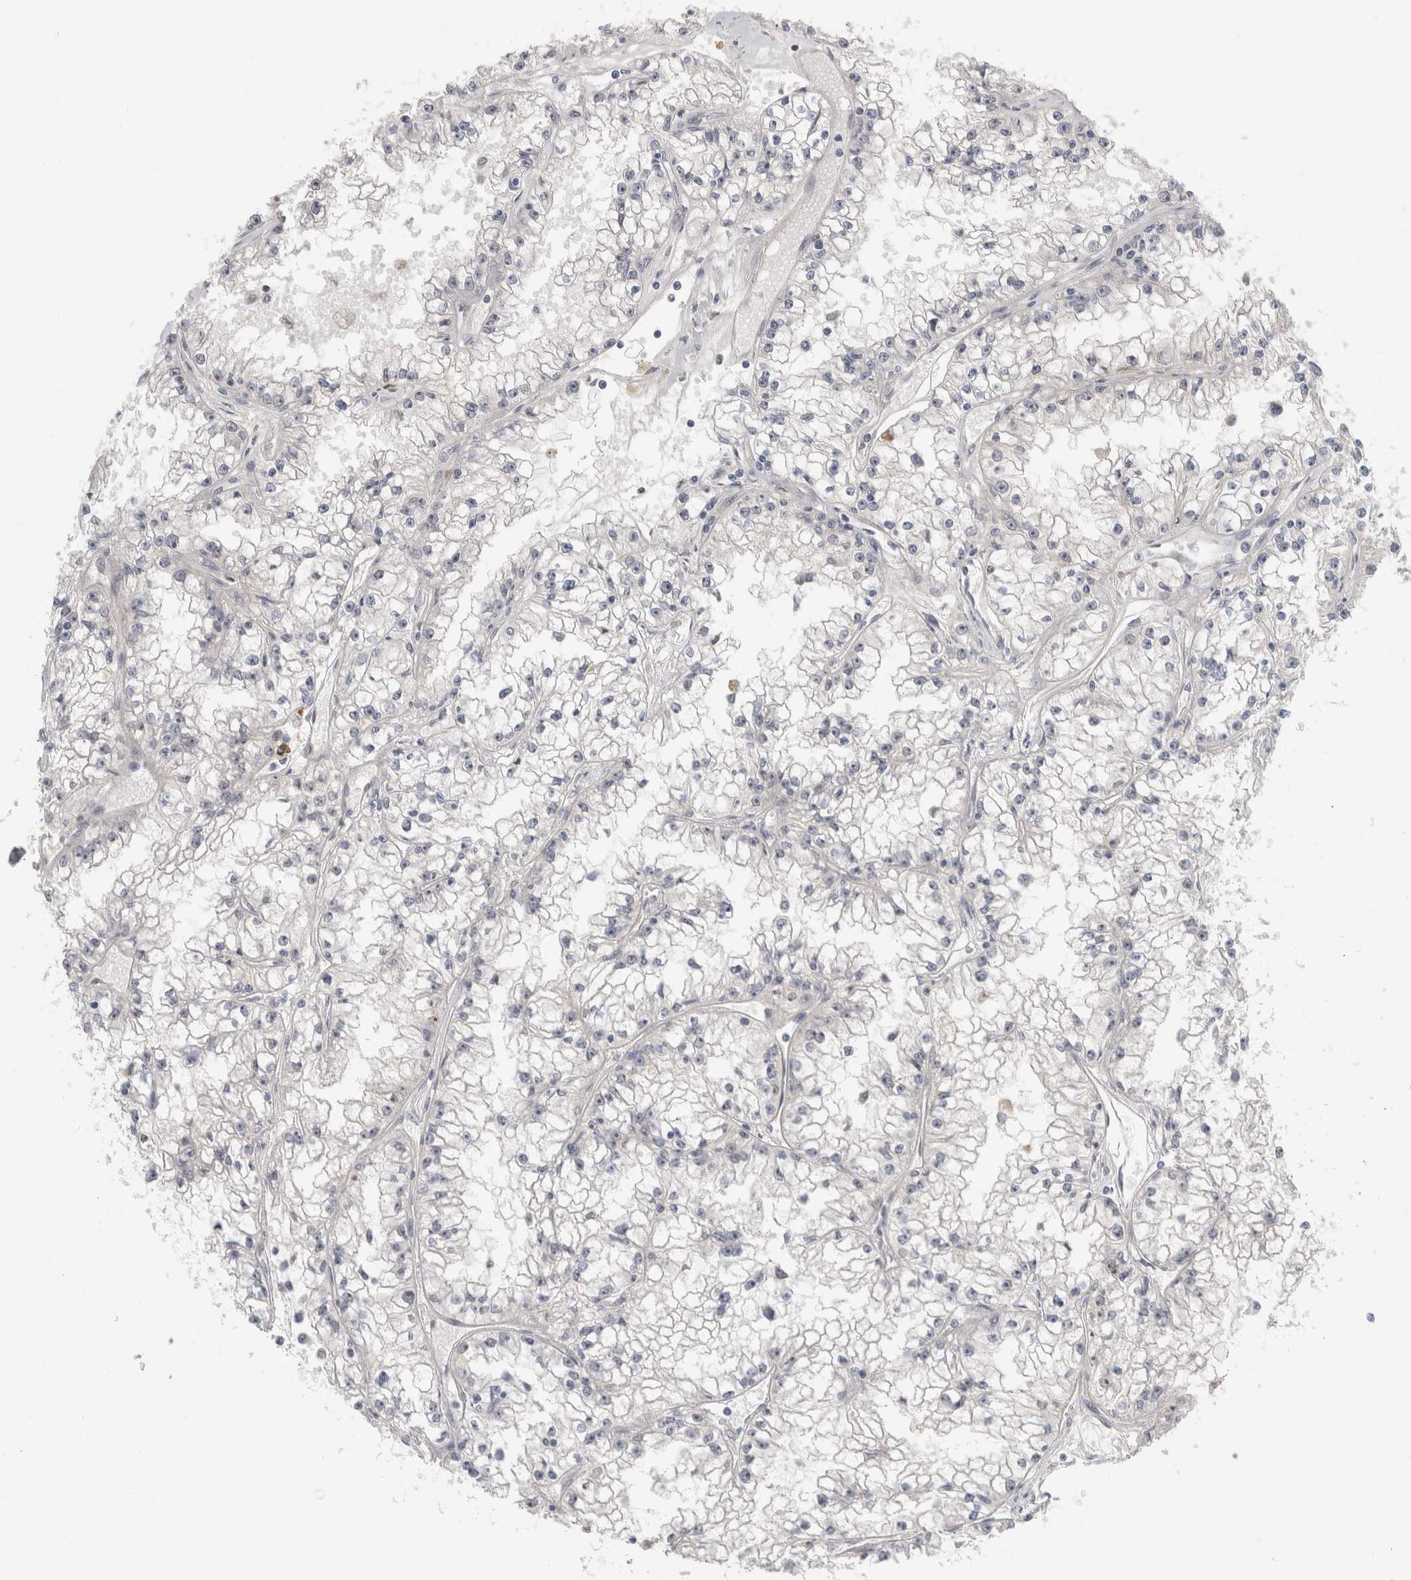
{"staining": {"intensity": "negative", "quantity": "none", "location": "none"}, "tissue": "renal cancer", "cell_type": "Tumor cells", "image_type": "cancer", "snomed": [{"axis": "morphology", "description": "Adenocarcinoma, NOS"}, {"axis": "topography", "description": "Kidney"}], "caption": "A photomicrograph of human adenocarcinoma (renal) is negative for staining in tumor cells.", "gene": "ZNF24", "patient": {"sex": "male", "age": 56}}